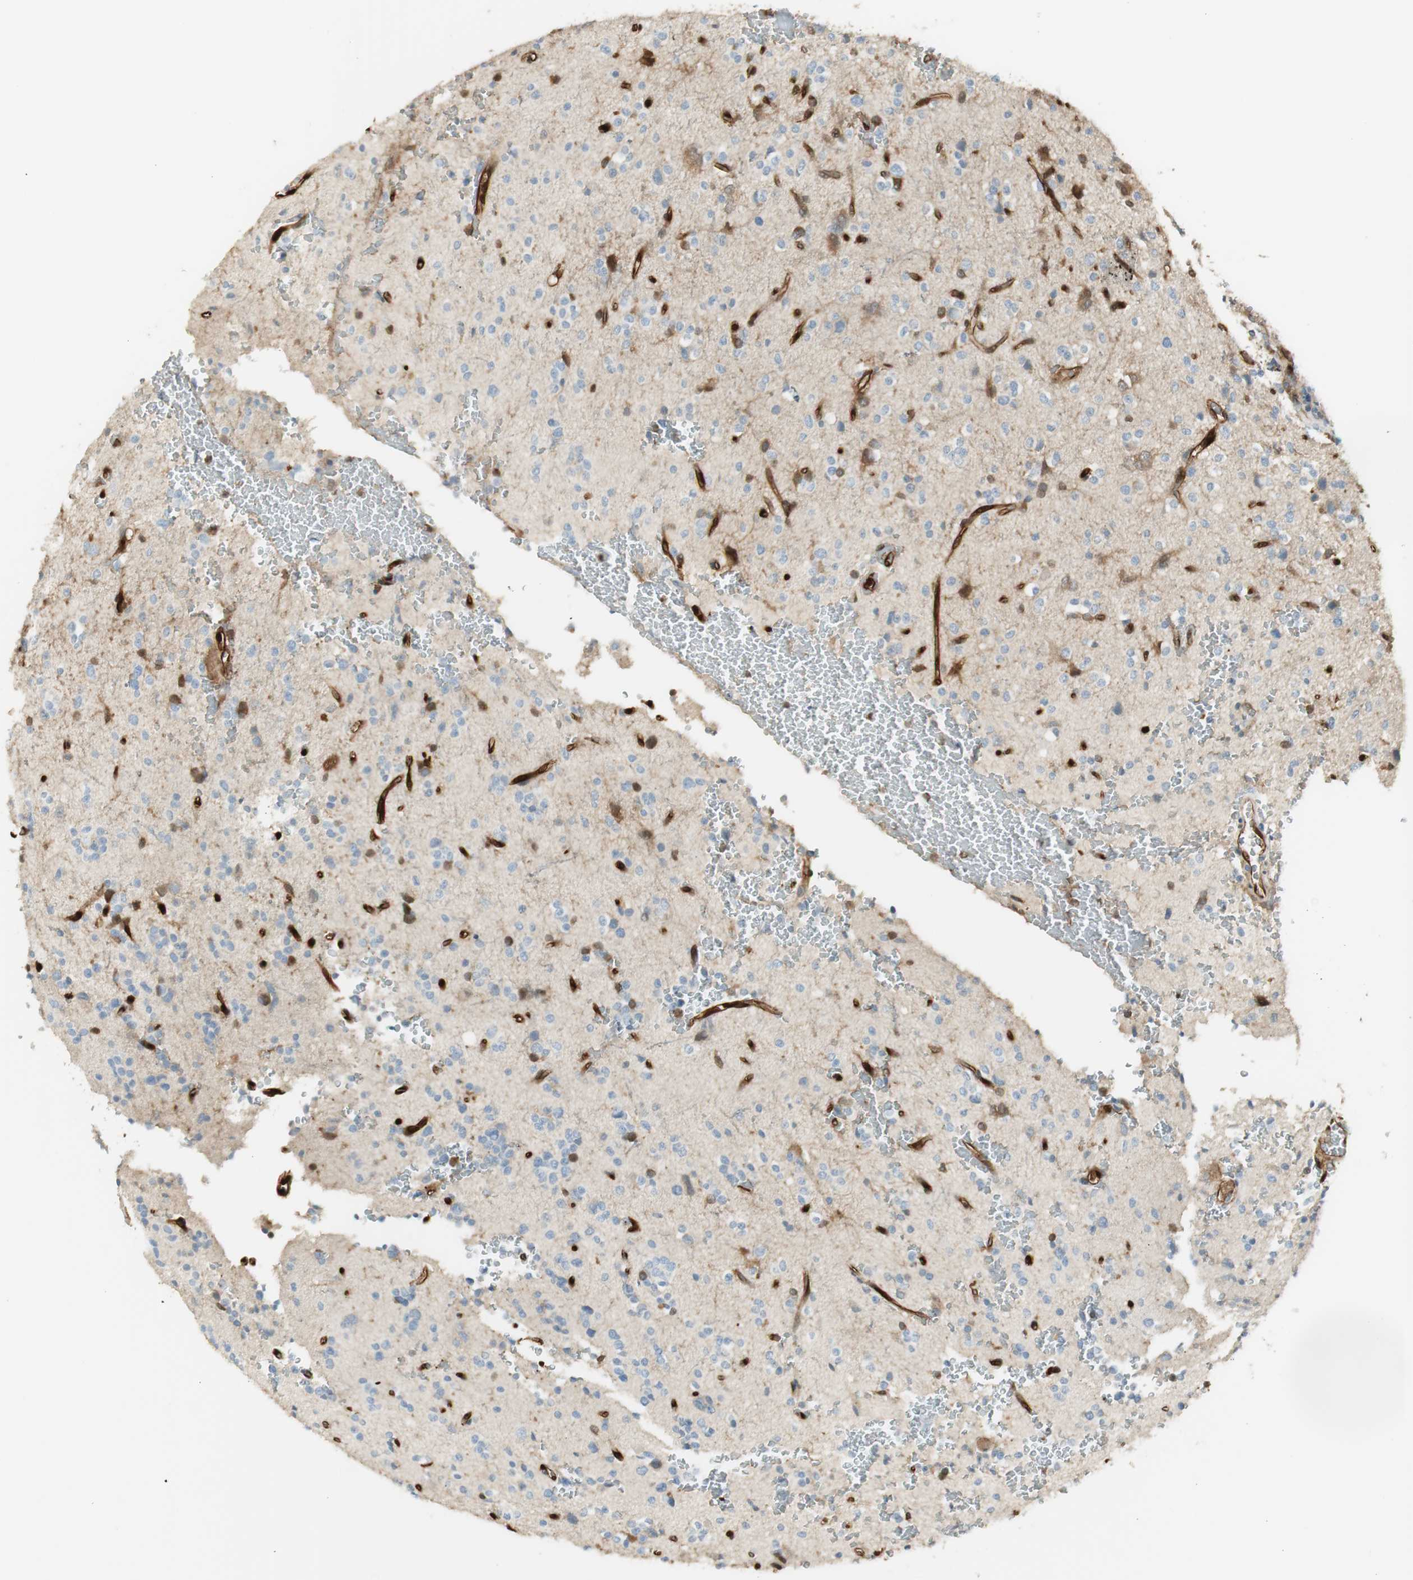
{"staining": {"intensity": "negative", "quantity": "none", "location": "none"}, "tissue": "glioma", "cell_type": "Tumor cells", "image_type": "cancer", "snomed": [{"axis": "morphology", "description": "Glioma, malignant, High grade"}, {"axis": "topography", "description": "Brain"}], "caption": "An immunohistochemistry (IHC) photomicrograph of malignant glioma (high-grade) is shown. There is no staining in tumor cells of malignant glioma (high-grade).", "gene": "SERPINB6", "patient": {"sex": "male", "age": 47}}